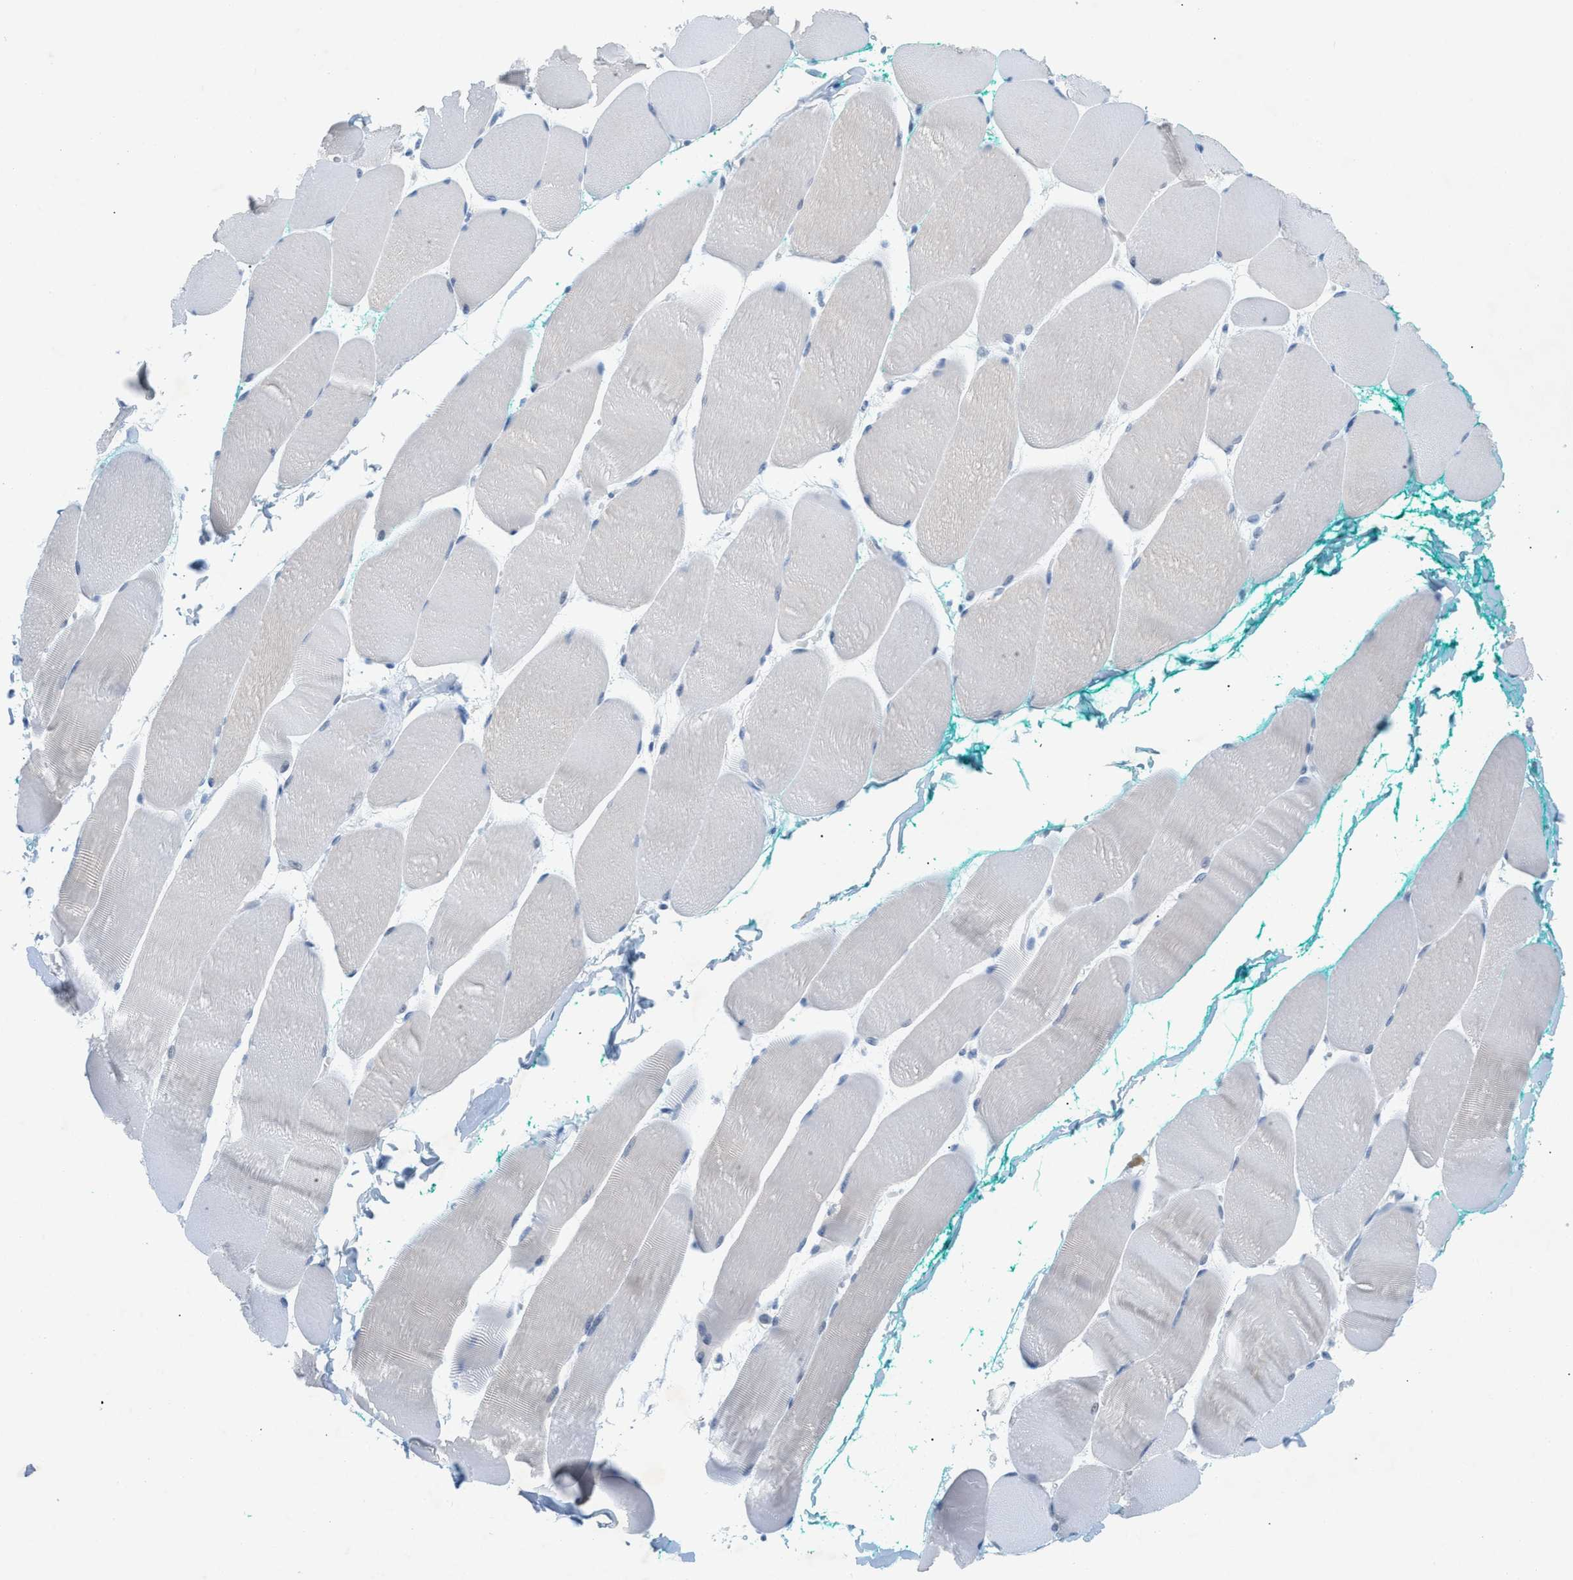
{"staining": {"intensity": "negative", "quantity": "none", "location": "none"}, "tissue": "skeletal muscle", "cell_type": "Myocytes", "image_type": "normal", "snomed": [{"axis": "morphology", "description": "Normal tissue, NOS"}, {"axis": "morphology", "description": "Squamous cell carcinoma, NOS"}, {"axis": "topography", "description": "Skeletal muscle"}], "caption": "Immunohistochemical staining of normal human skeletal muscle reveals no significant staining in myocytes.", "gene": "HLTF", "patient": {"sex": "male", "age": 51}}